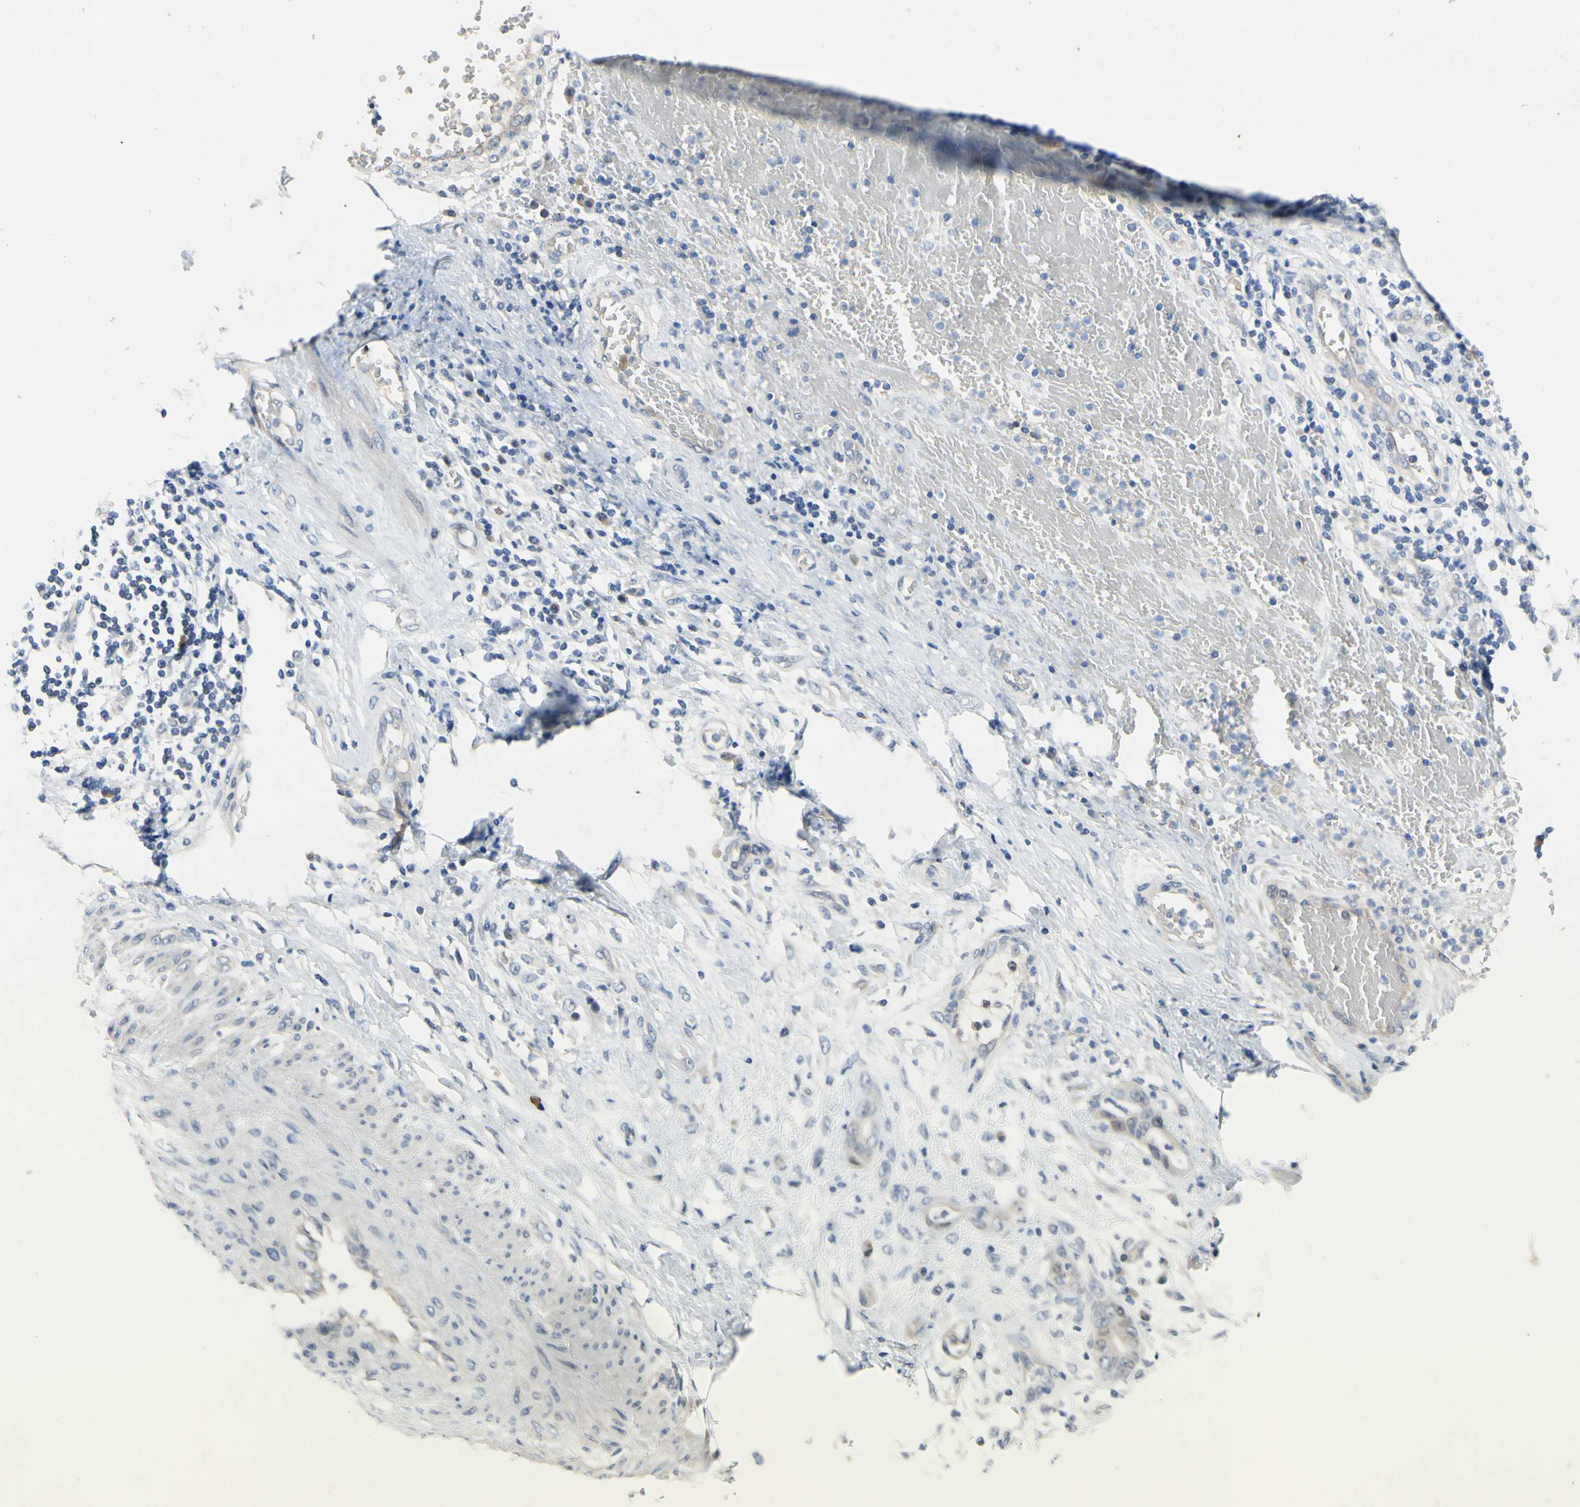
{"staining": {"intensity": "negative", "quantity": "none", "location": "none"}, "tissue": "stomach cancer", "cell_type": "Tumor cells", "image_type": "cancer", "snomed": [{"axis": "morphology", "description": "Adenocarcinoma, NOS"}, {"axis": "topography", "description": "Stomach"}], "caption": "Immunohistochemical staining of human stomach cancer displays no significant staining in tumor cells.", "gene": "LHX9", "patient": {"sex": "female", "age": 73}}